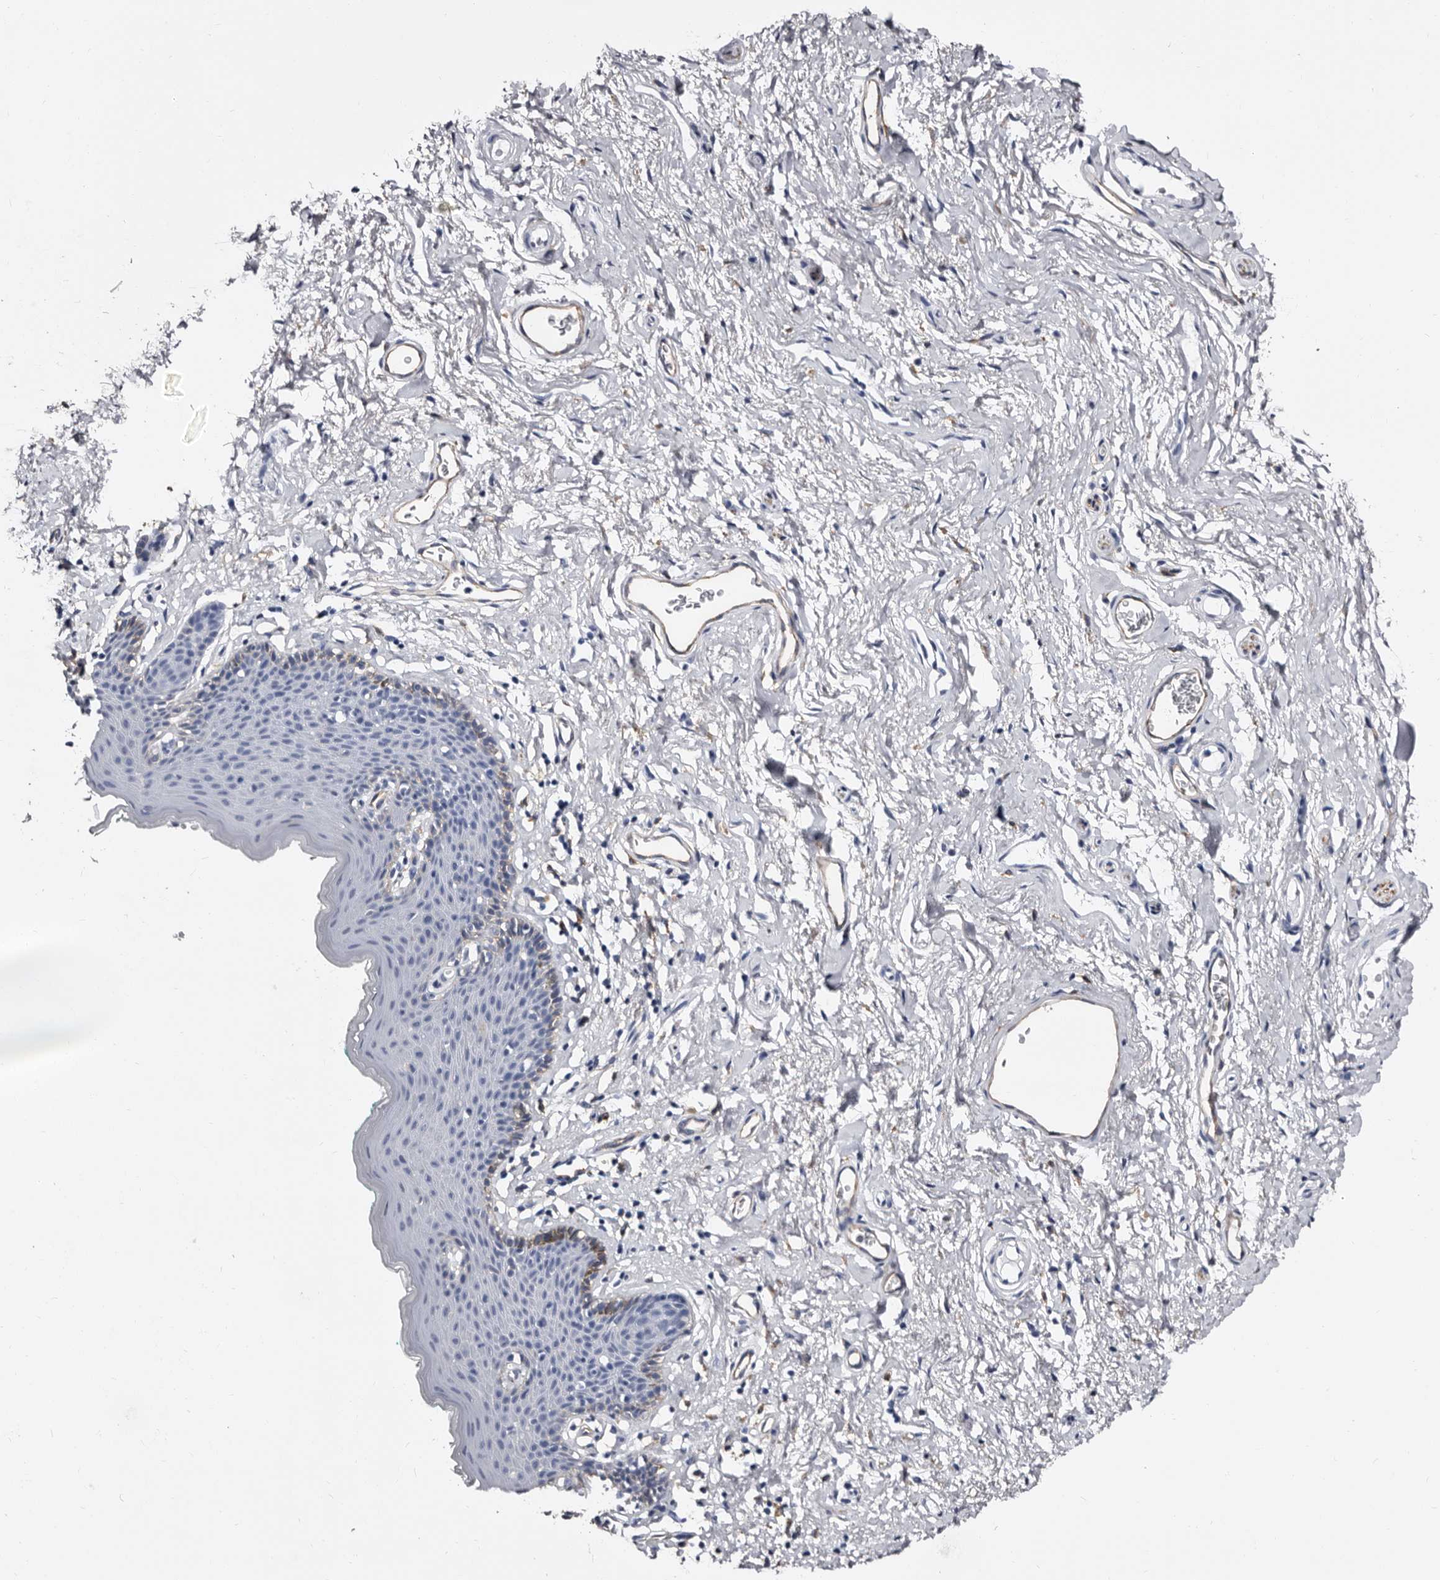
{"staining": {"intensity": "weak", "quantity": "<25%", "location": "cytoplasmic/membranous"}, "tissue": "skin", "cell_type": "Epidermal cells", "image_type": "normal", "snomed": [{"axis": "morphology", "description": "Normal tissue, NOS"}, {"axis": "topography", "description": "Vulva"}], "caption": "High power microscopy micrograph of an immunohistochemistry (IHC) image of unremarkable skin, revealing no significant staining in epidermal cells.", "gene": "EPB41L3", "patient": {"sex": "female", "age": 66}}